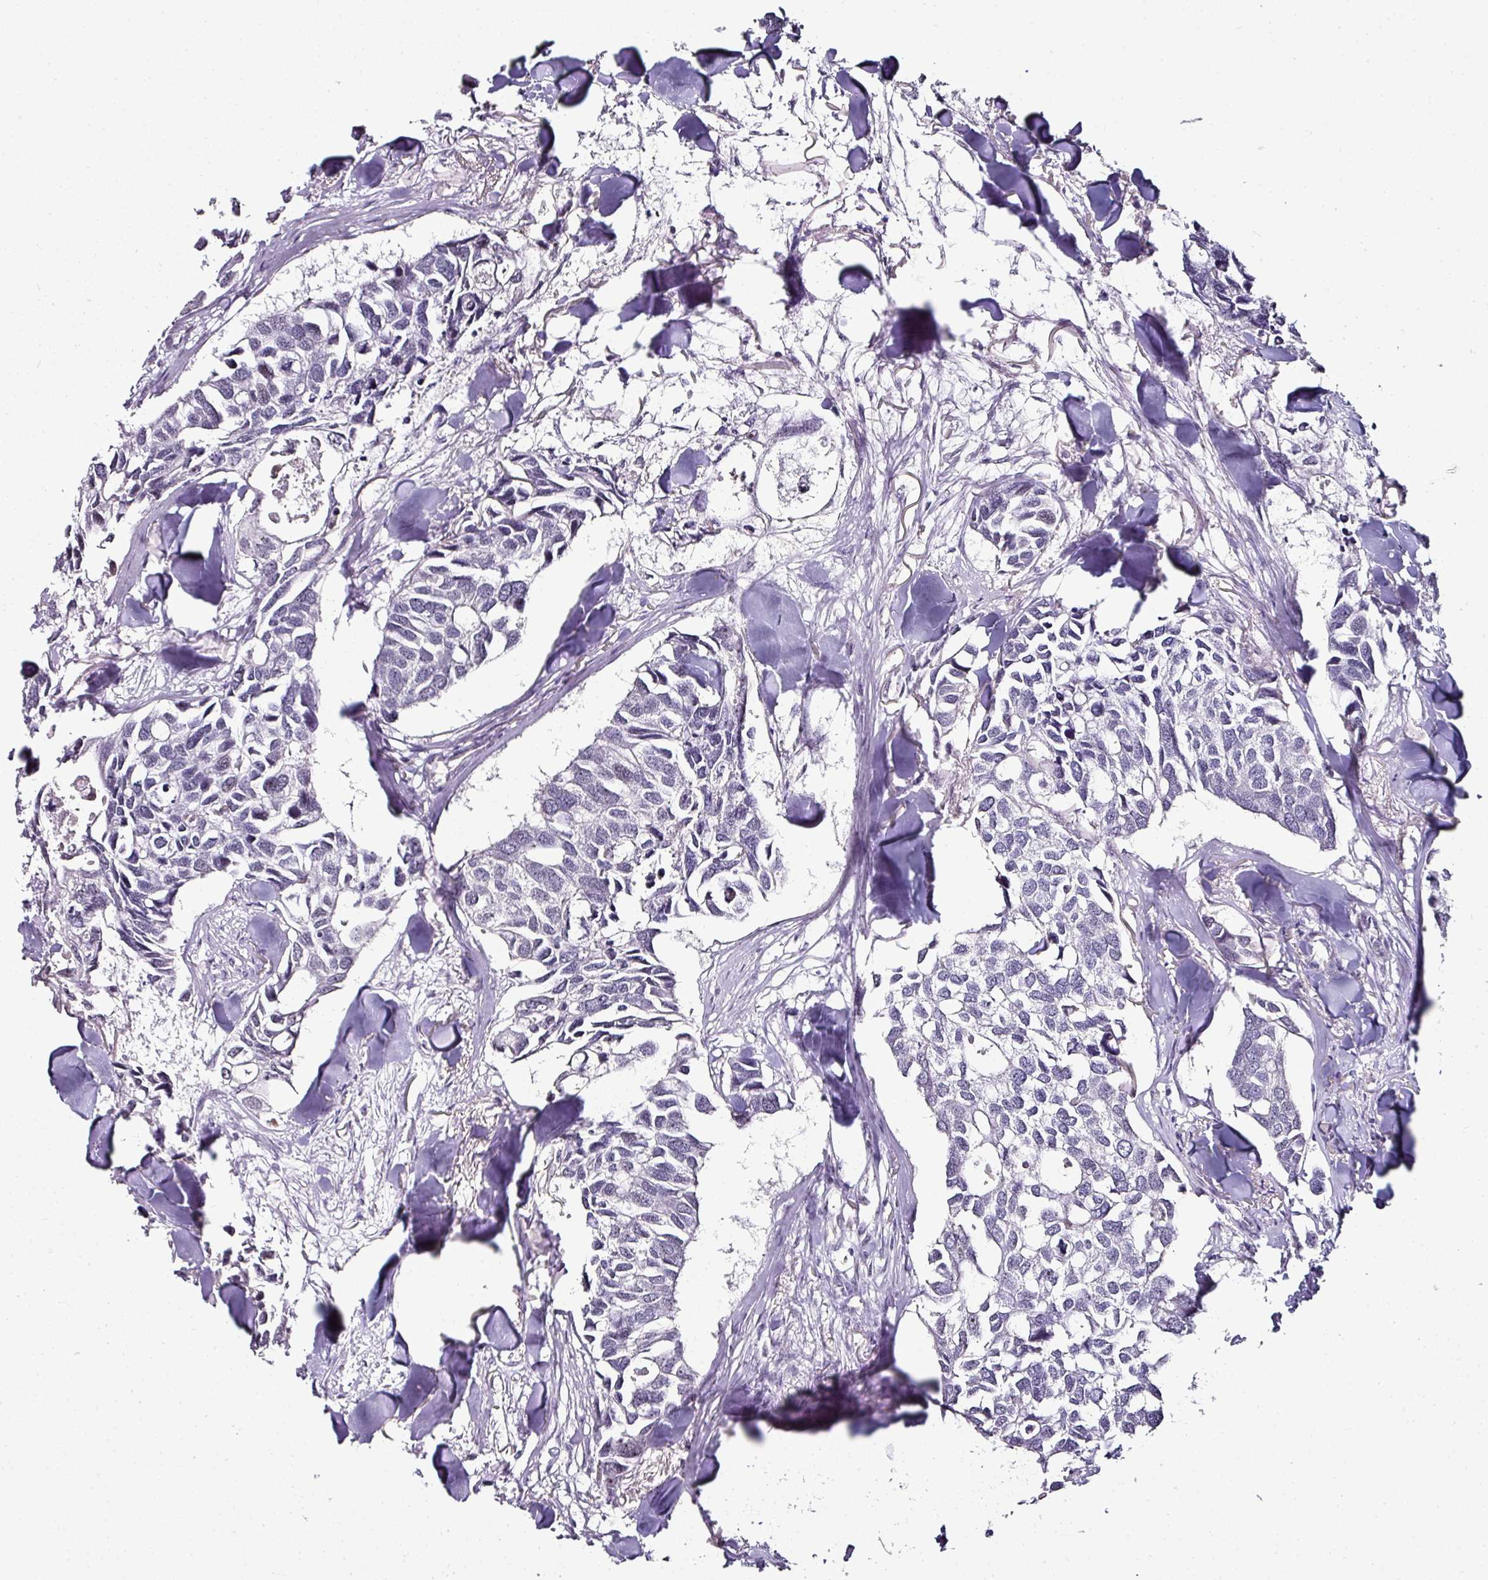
{"staining": {"intensity": "negative", "quantity": "none", "location": "none"}, "tissue": "breast cancer", "cell_type": "Tumor cells", "image_type": "cancer", "snomed": [{"axis": "morphology", "description": "Duct carcinoma"}, {"axis": "topography", "description": "Breast"}], "caption": "Protein analysis of breast cancer (infiltrating ductal carcinoma) exhibits no significant staining in tumor cells. Brightfield microscopy of immunohistochemistry (IHC) stained with DAB (brown) and hematoxylin (blue), captured at high magnification.", "gene": "NACC2", "patient": {"sex": "female", "age": 83}}